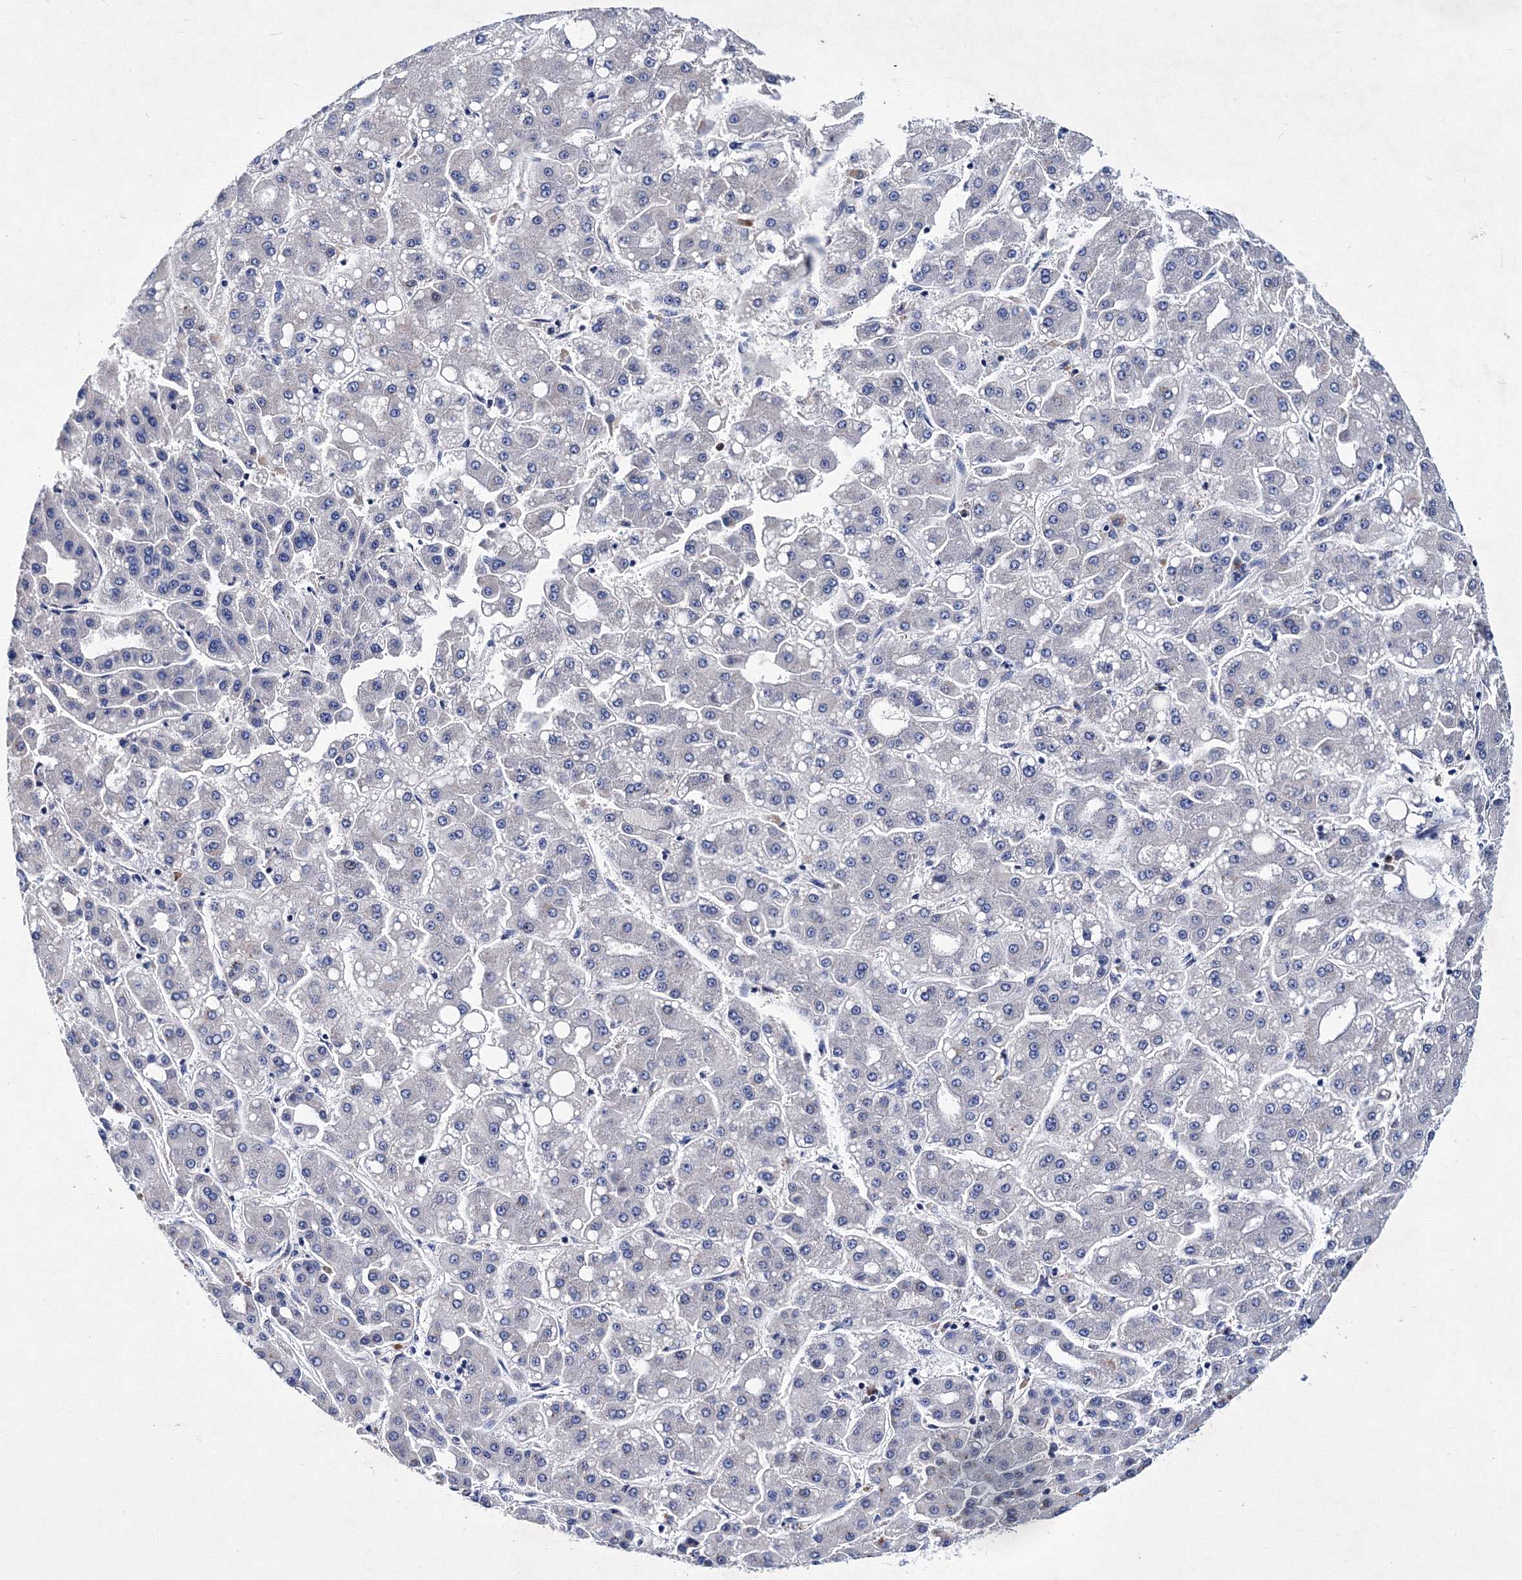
{"staining": {"intensity": "negative", "quantity": "none", "location": "none"}, "tissue": "liver cancer", "cell_type": "Tumor cells", "image_type": "cancer", "snomed": [{"axis": "morphology", "description": "Carcinoma, Hepatocellular, NOS"}, {"axis": "topography", "description": "Liver"}], "caption": "The immunohistochemistry (IHC) micrograph has no significant positivity in tumor cells of hepatocellular carcinoma (liver) tissue.", "gene": "TRPM2", "patient": {"sex": "male", "age": 65}}